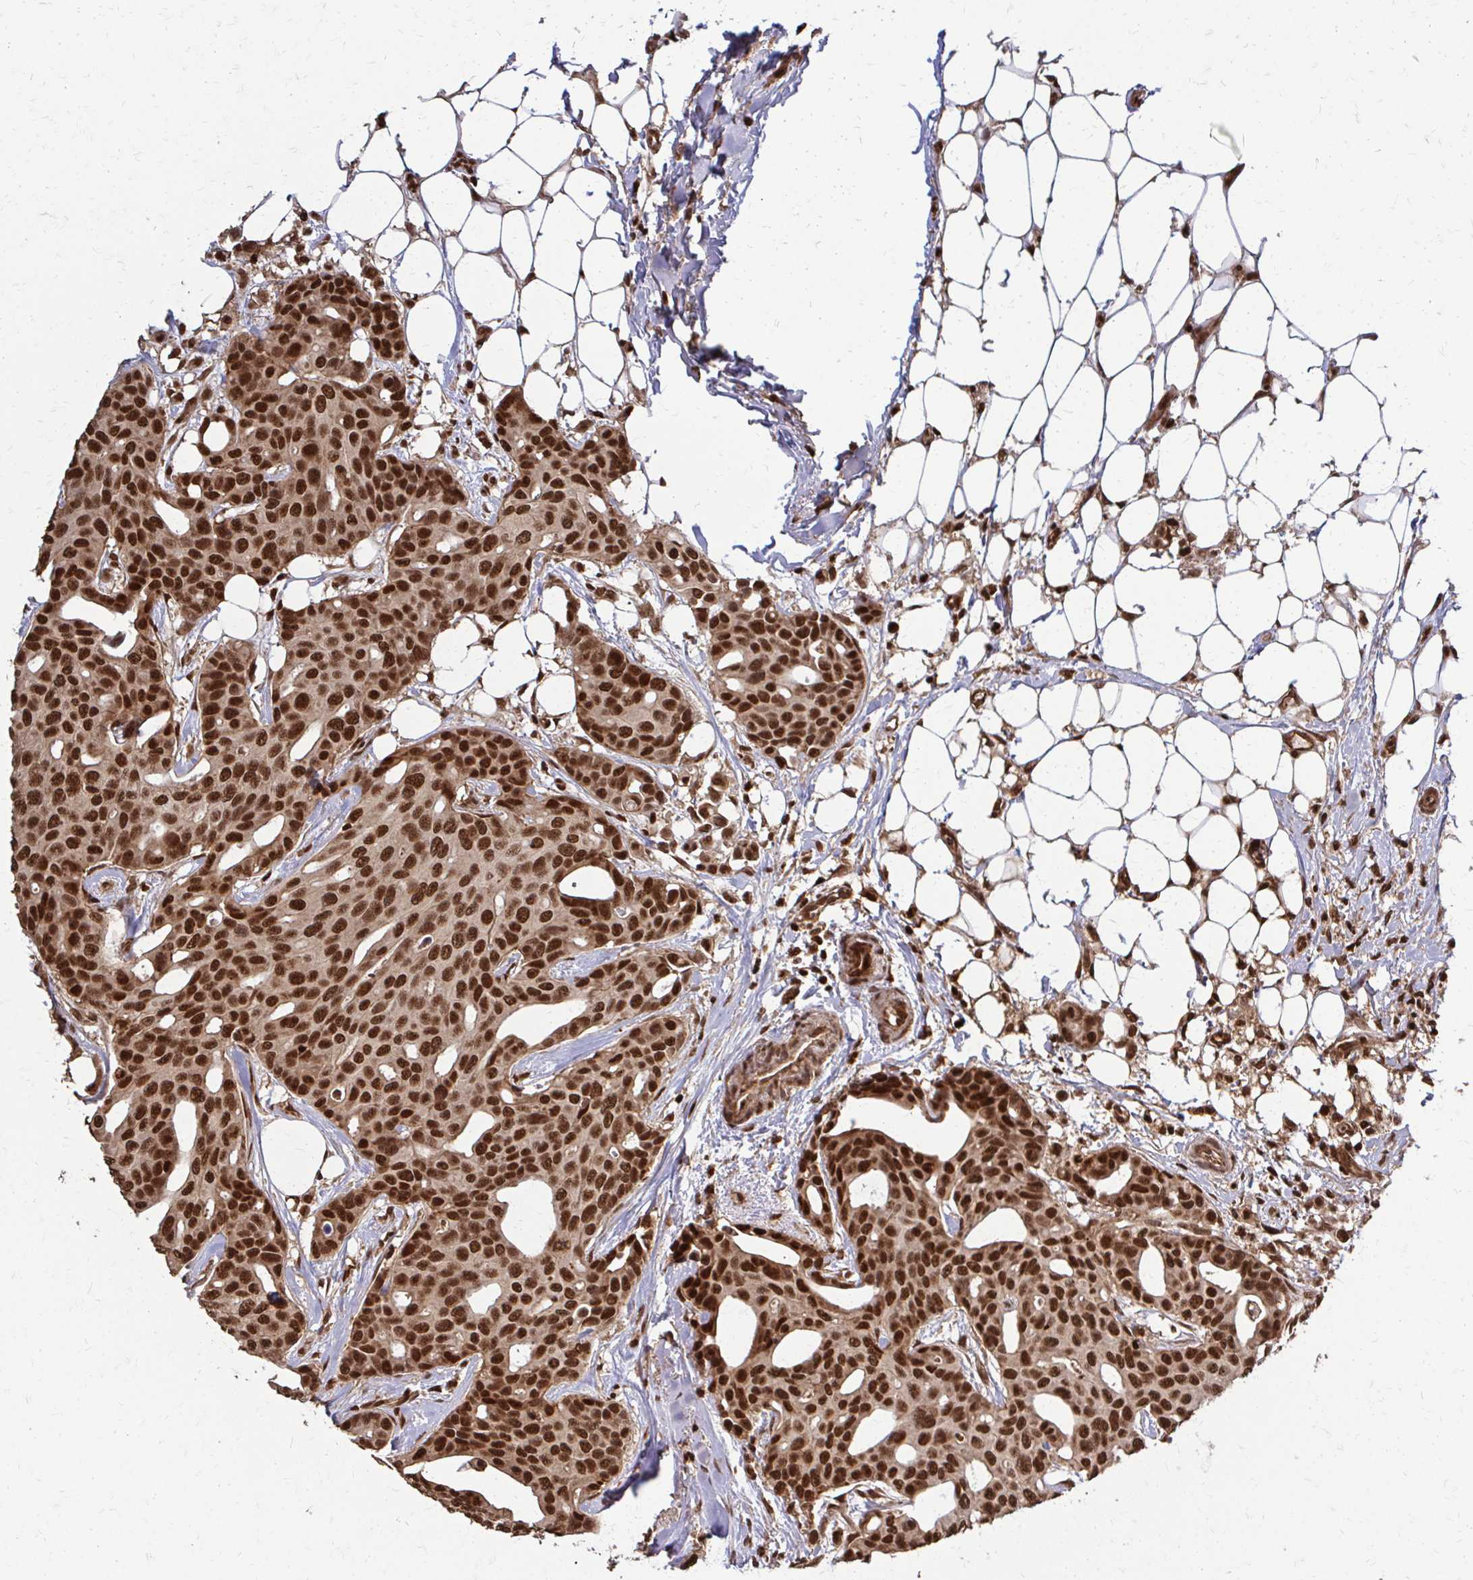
{"staining": {"intensity": "strong", "quantity": ">75%", "location": "nuclear"}, "tissue": "breast cancer", "cell_type": "Tumor cells", "image_type": "cancer", "snomed": [{"axis": "morphology", "description": "Duct carcinoma"}, {"axis": "topography", "description": "Breast"}], "caption": "High-power microscopy captured an immunohistochemistry image of breast infiltrating ductal carcinoma, revealing strong nuclear staining in approximately >75% of tumor cells.", "gene": "SS18", "patient": {"sex": "female", "age": 54}}